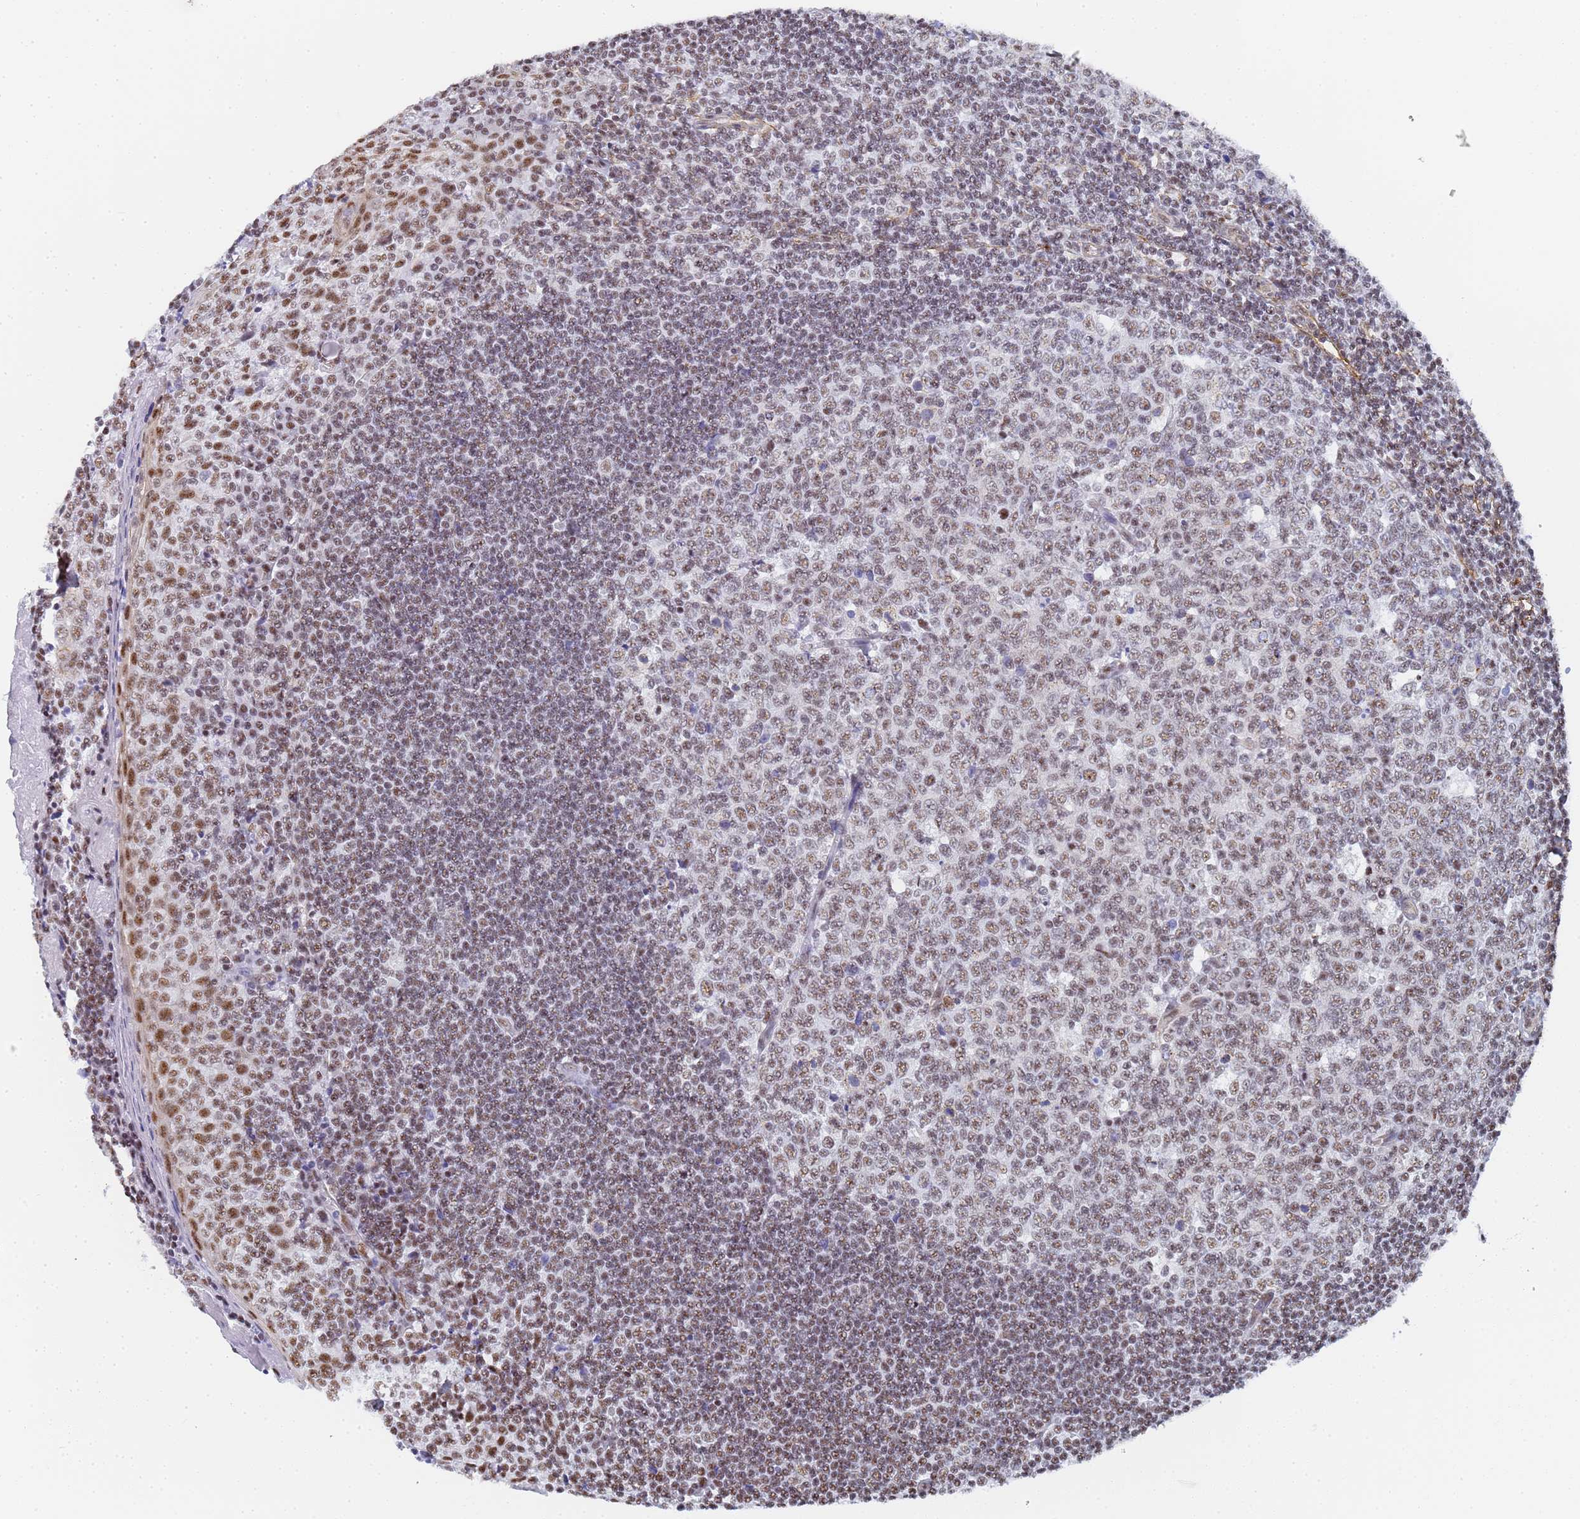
{"staining": {"intensity": "moderate", "quantity": "25%-75%", "location": "nuclear"}, "tissue": "tonsil", "cell_type": "Germinal center cells", "image_type": "normal", "snomed": [{"axis": "morphology", "description": "Normal tissue, NOS"}, {"axis": "topography", "description": "Tonsil"}], "caption": "Immunohistochemistry (IHC) (DAB (3,3'-diaminobenzidine)) staining of normal human tonsil reveals moderate nuclear protein expression in about 25%-75% of germinal center cells. Immunohistochemistry (IHC) stains the protein in brown and the nuclei are stained blue.", "gene": "PRRT4", "patient": {"sex": "male", "age": 27}}